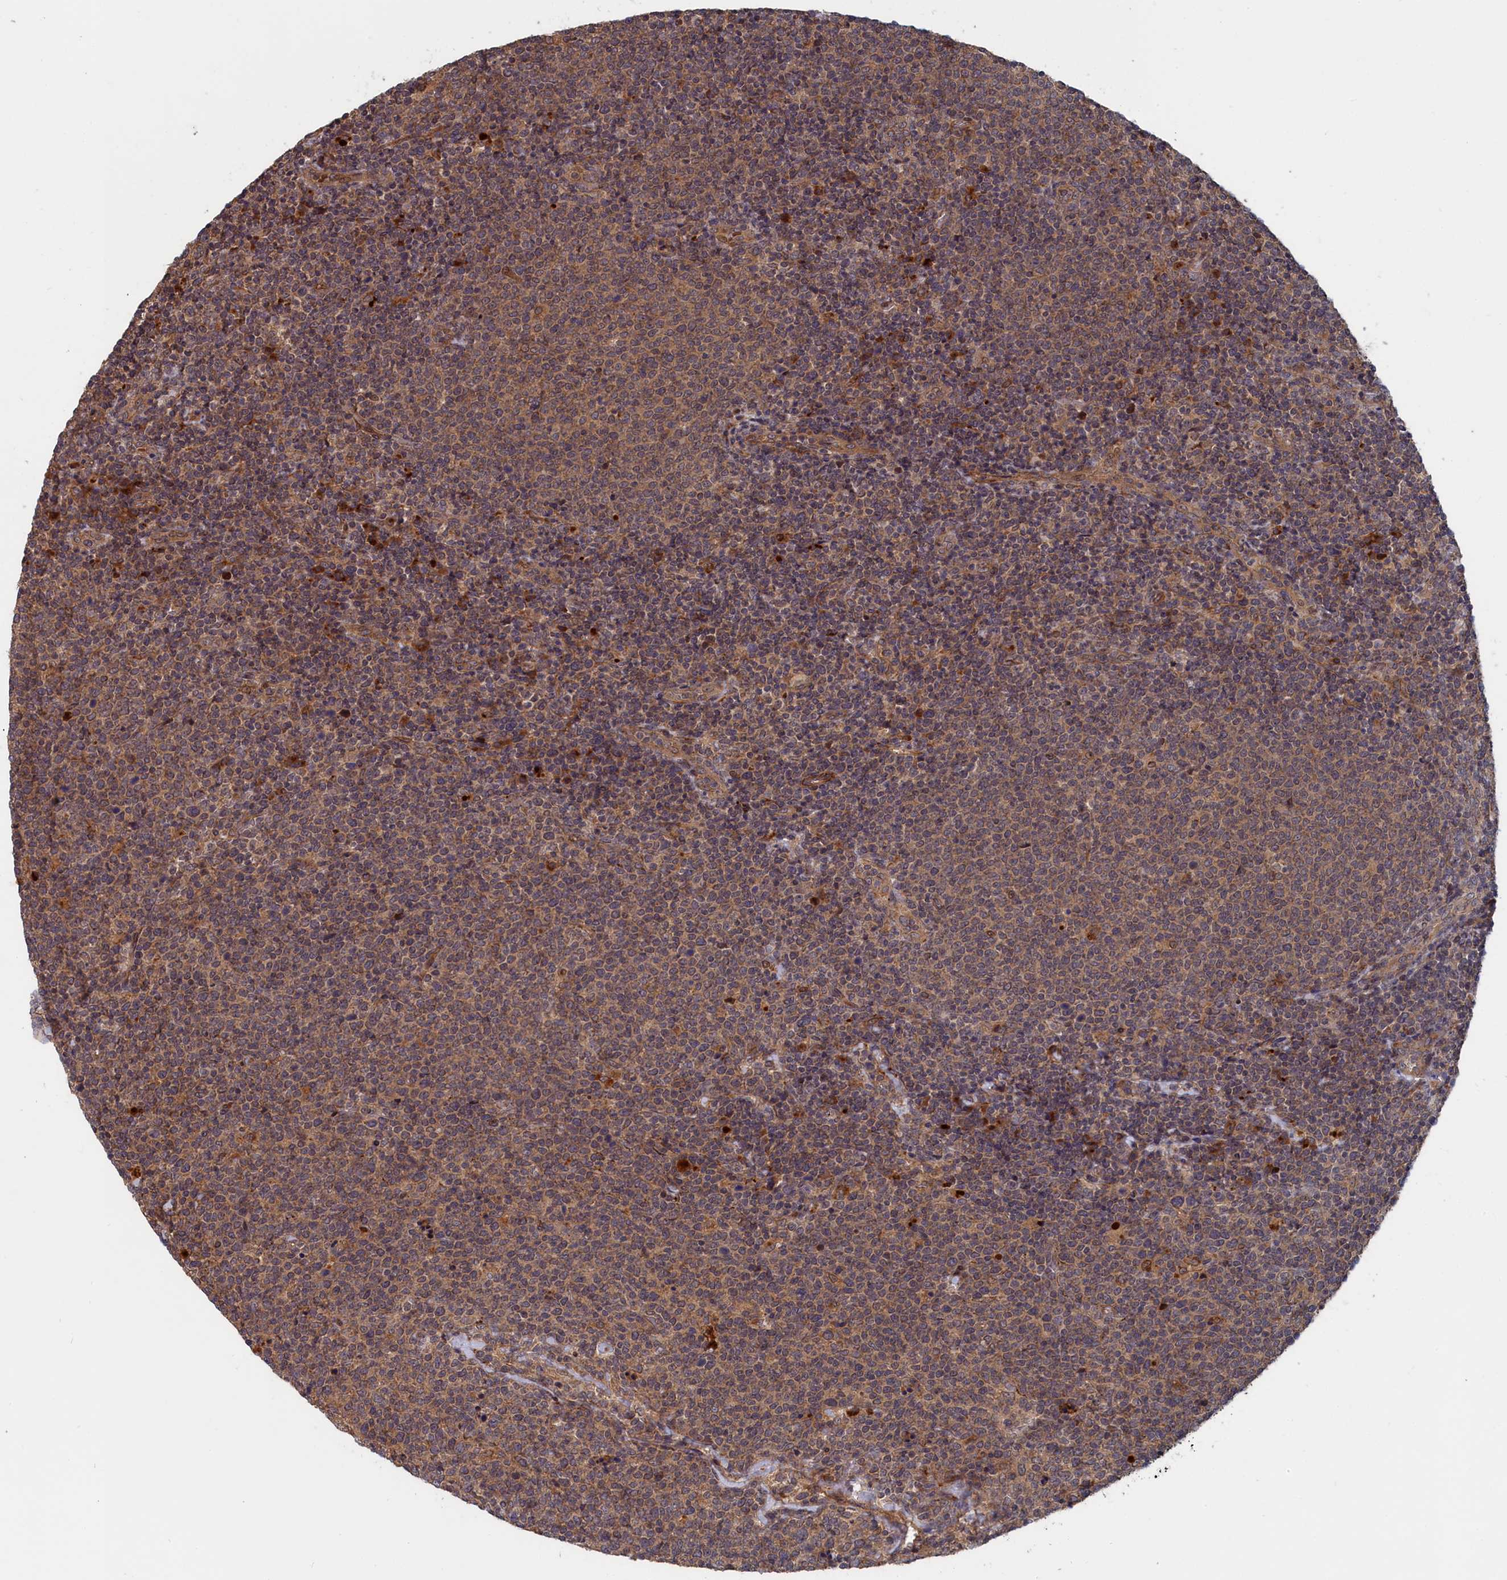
{"staining": {"intensity": "weak", "quantity": "<25%", "location": "cytoplasmic/membranous"}, "tissue": "lymphoma", "cell_type": "Tumor cells", "image_type": "cancer", "snomed": [{"axis": "morphology", "description": "Malignant lymphoma, non-Hodgkin's type, High grade"}, {"axis": "topography", "description": "Lymph node"}], "caption": "Lymphoma was stained to show a protein in brown. There is no significant staining in tumor cells.", "gene": "TRAPPC2L", "patient": {"sex": "male", "age": 61}}